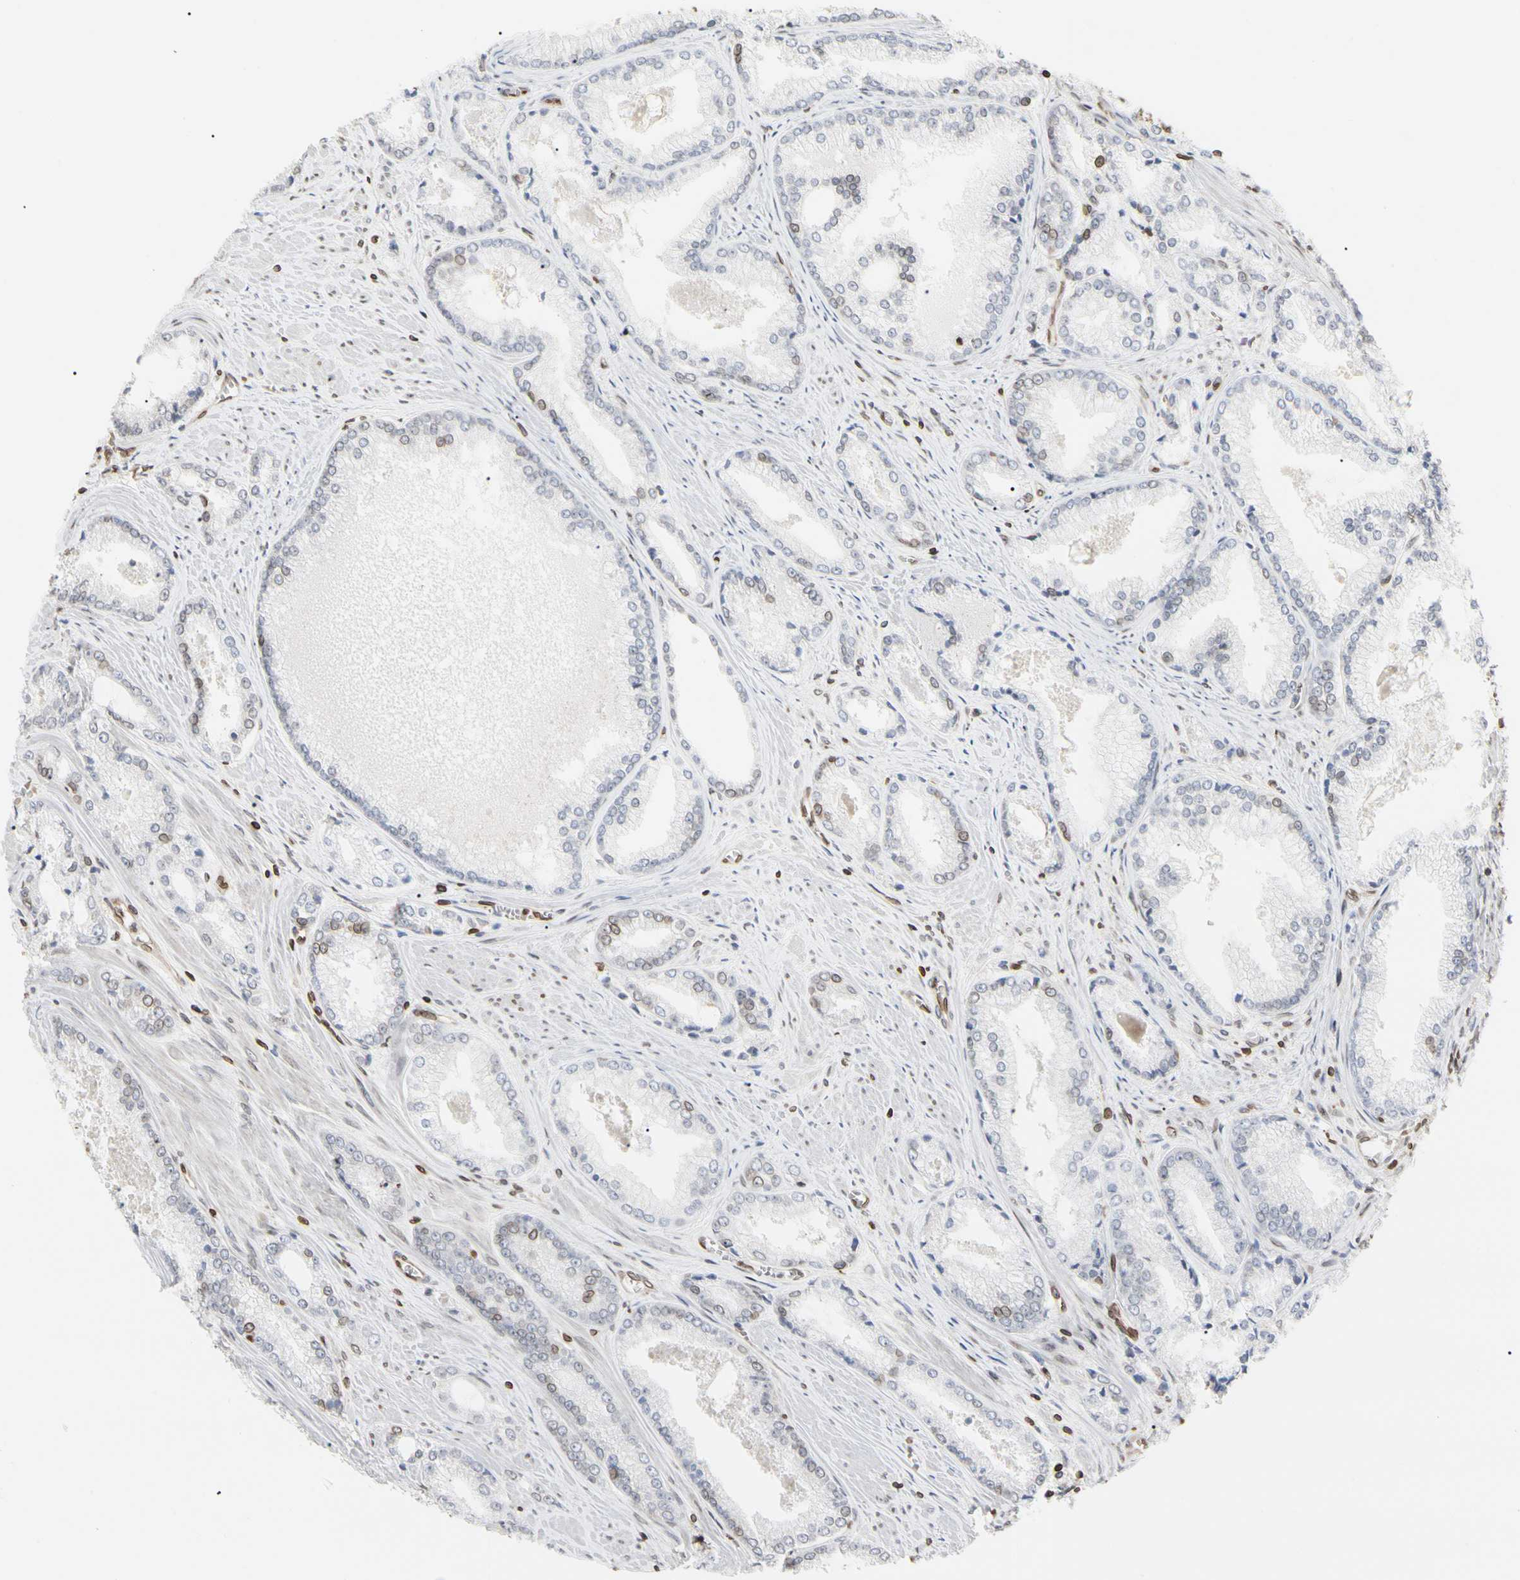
{"staining": {"intensity": "weak", "quantity": "<25%", "location": "nuclear"}, "tissue": "prostate cancer", "cell_type": "Tumor cells", "image_type": "cancer", "snomed": [{"axis": "morphology", "description": "Adenocarcinoma, Low grade"}, {"axis": "topography", "description": "Prostate"}], "caption": "Prostate low-grade adenocarcinoma stained for a protein using IHC reveals no staining tumor cells.", "gene": "TMPO", "patient": {"sex": "male", "age": 64}}